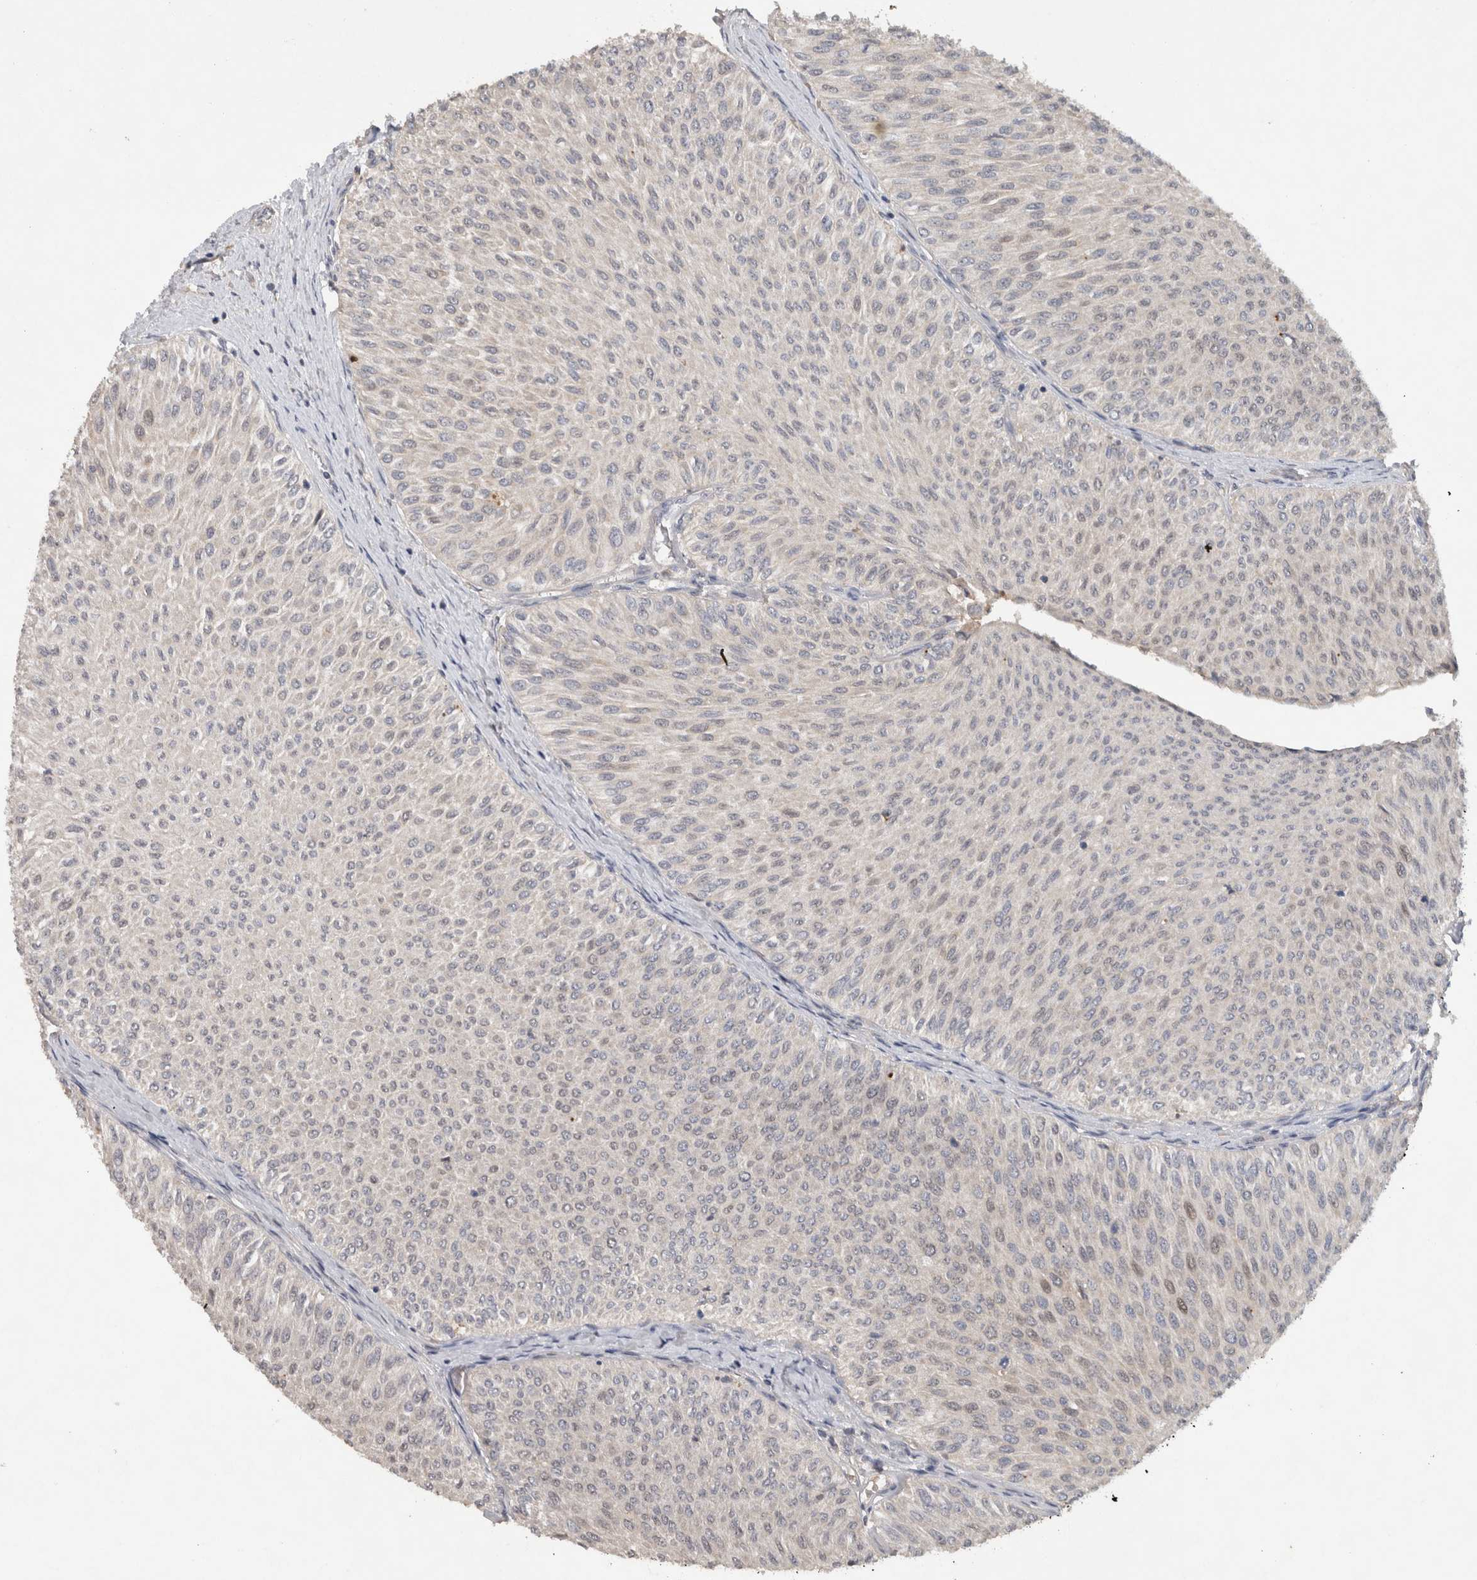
{"staining": {"intensity": "negative", "quantity": "none", "location": "none"}, "tissue": "urothelial cancer", "cell_type": "Tumor cells", "image_type": "cancer", "snomed": [{"axis": "morphology", "description": "Urothelial carcinoma, Low grade"}, {"axis": "topography", "description": "Urinary bladder"}], "caption": "Immunohistochemical staining of urothelial carcinoma (low-grade) reveals no significant staining in tumor cells.", "gene": "HEXD", "patient": {"sex": "male", "age": 78}}